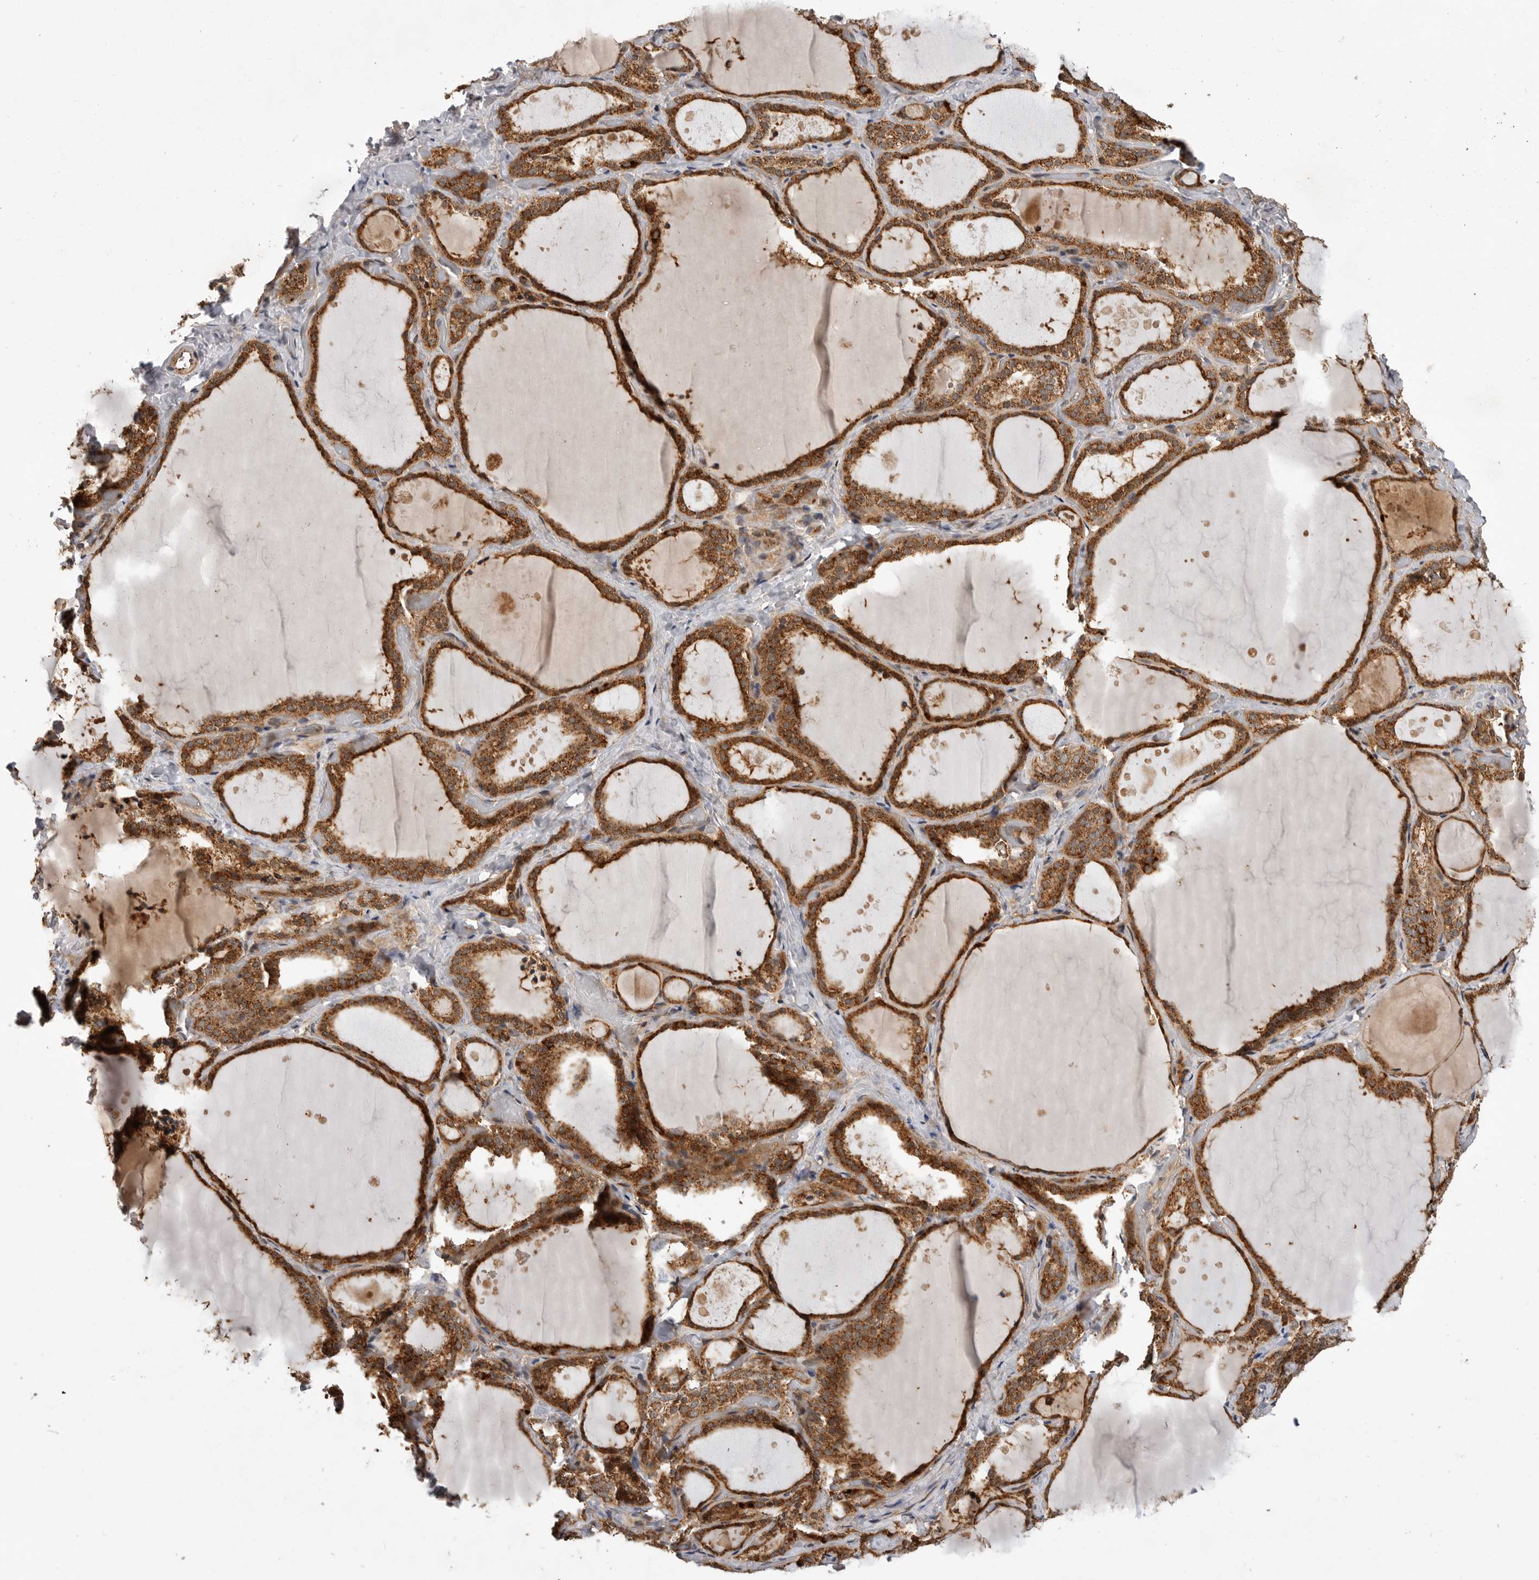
{"staining": {"intensity": "strong", "quantity": ">75%", "location": "cytoplasmic/membranous"}, "tissue": "thyroid gland", "cell_type": "Glandular cells", "image_type": "normal", "snomed": [{"axis": "morphology", "description": "Normal tissue, NOS"}, {"axis": "topography", "description": "Thyroid gland"}], "caption": "Protein analysis of benign thyroid gland displays strong cytoplasmic/membranous positivity in approximately >75% of glandular cells. (DAB (3,3'-diaminobenzidine) IHC with brightfield microscopy, high magnification).", "gene": "KYAT3", "patient": {"sex": "female", "age": 44}}